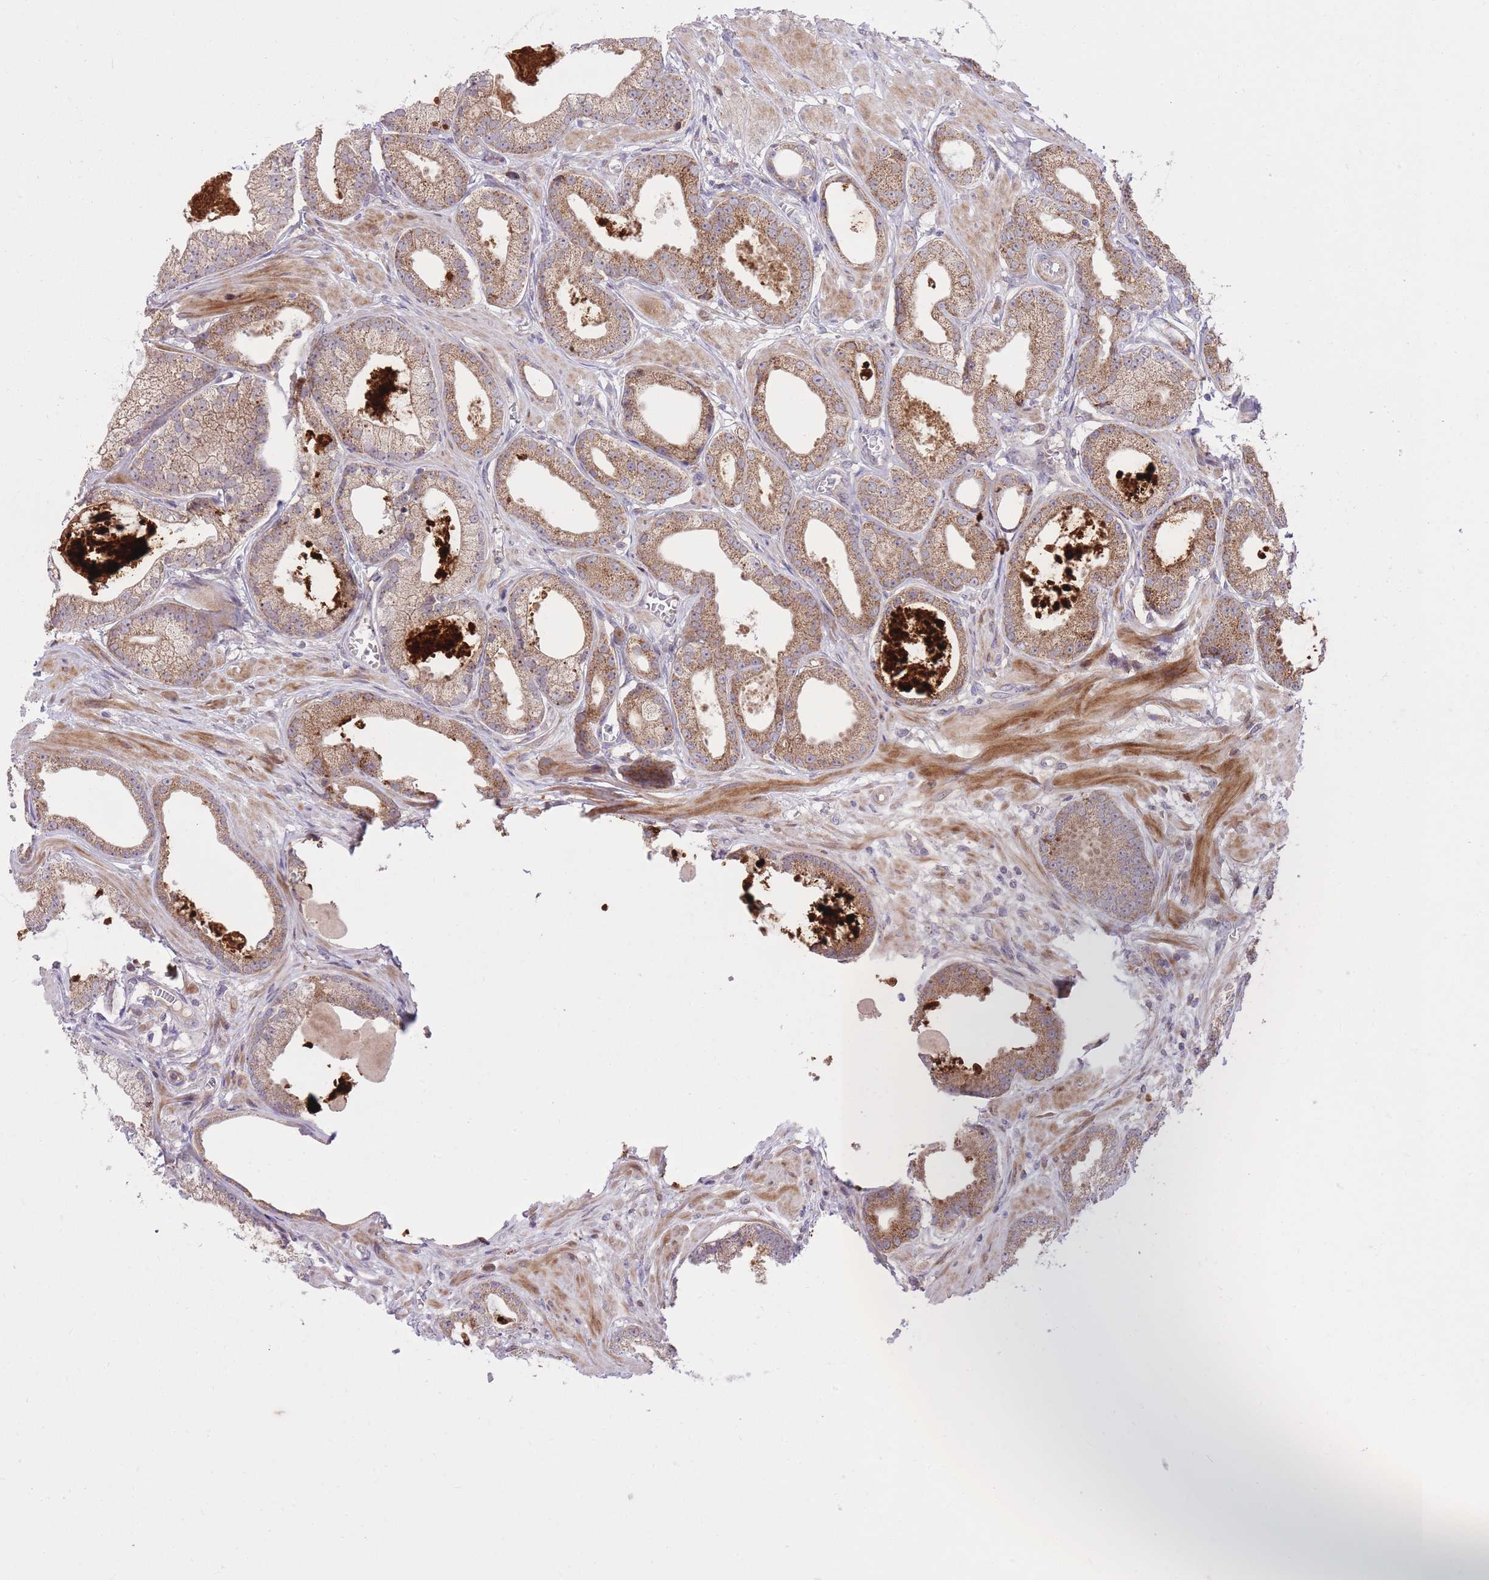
{"staining": {"intensity": "moderate", "quantity": ">75%", "location": "cytoplasmic/membranous"}, "tissue": "prostate cancer", "cell_type": "Tumor cells", "image_type": "cancer", "snomed": [{"axis": "morphology", "description": "Adenocarcinoma, Low grade"}, {"axis": "topography", "description": "Prostate"}], "caption": "Prostate cancer (adenocarcinoma (low-grade)) stained with immunohistochemistry (IHC) displays moderate cytoplasmic/membranous expression in about >75% of tumor cells.", "gene": "SLC4A4", "patient": {"sex": "male", "age": 64}}